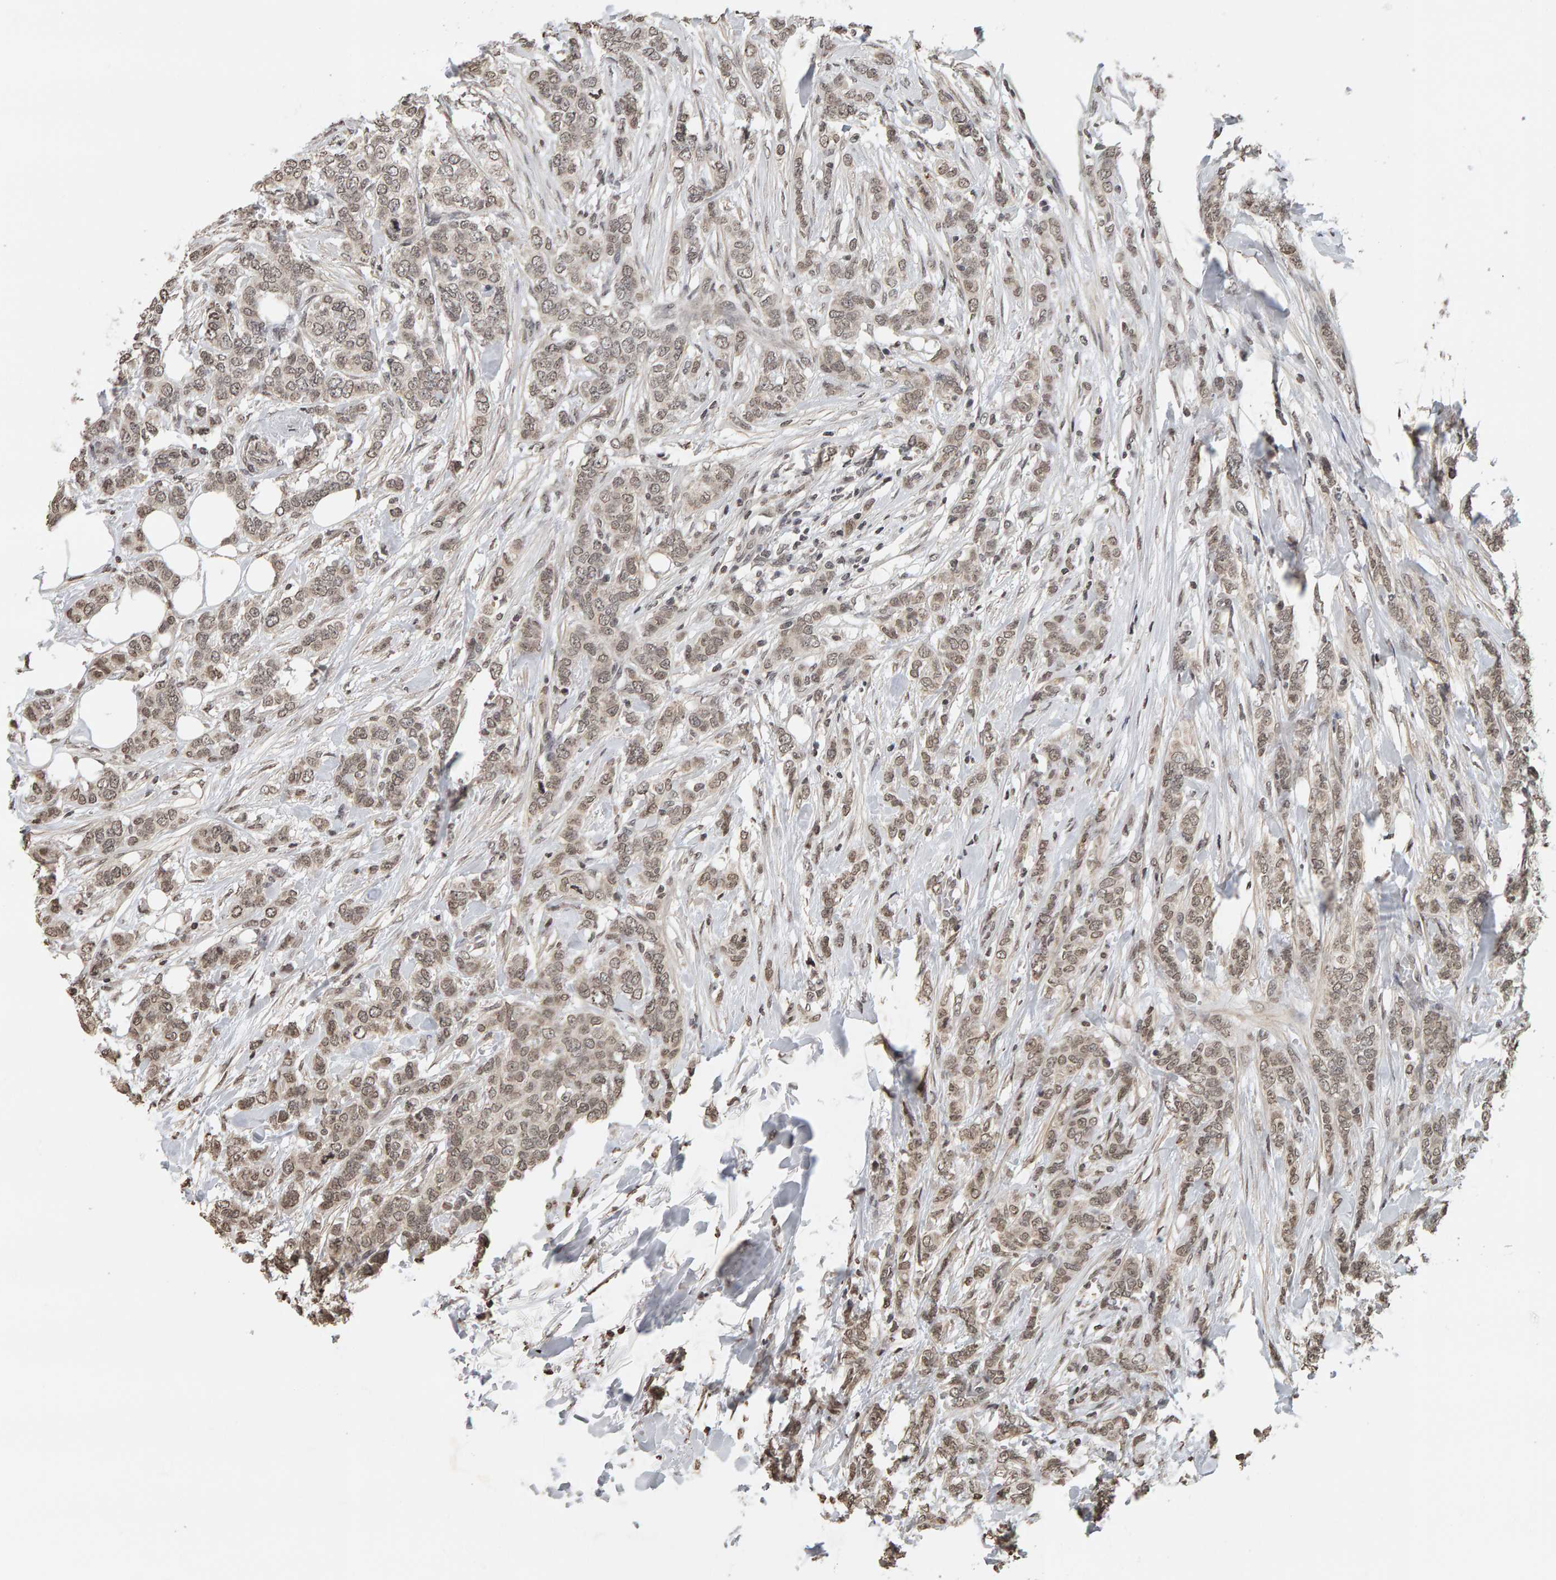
{"staining": {"intensity": "weak", "quantity": ">75%", "location": "cytoplasmic/membranous,nuclear"}, "tissue": "breast cancer", "cell_type": "Tumor cells", "image_type": "cancer", "snomed": [{"axis": "morphology", "description": "Lobular carcinoma"}, {"axis": "topography", "description": "Skin"}, {"axis": "topography", "description": "Breast"}], "caption": "A low amount of weak cytoplasmic/membranous and nuclear staining is appreciated in approximately >75% of tumor cells in breast cancer tissue.", "gene": "AFF4", "patient": {"sex": "female", "age": 46}}